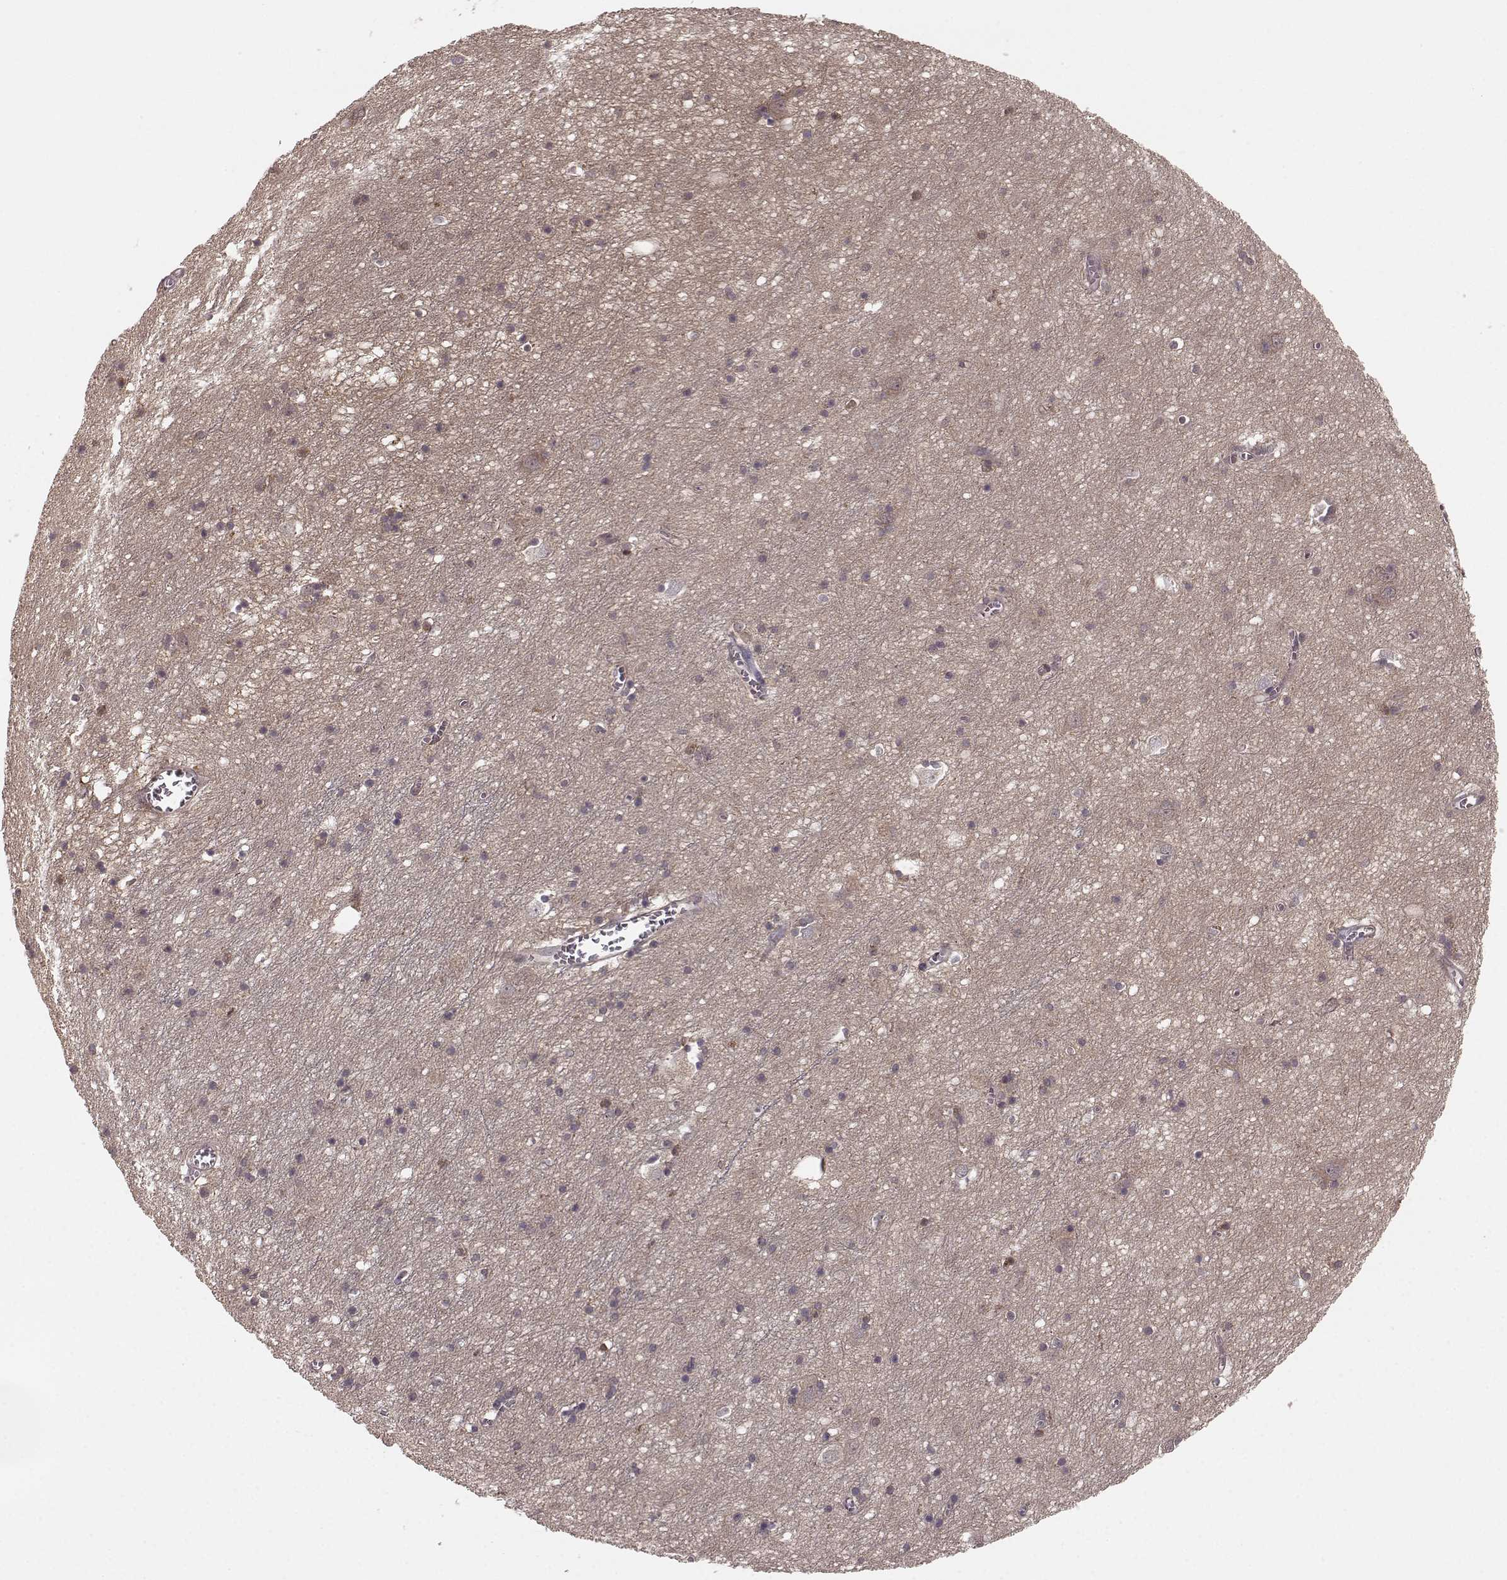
{"staining": {"intensity": "negative", "quantity": "none", "location": "none"}, "tissue": "cerebral cortex", "cell_type": "Endothelial cells", "image_type": "normal", "snomed": [{"axis": "morphology", "description": "Normal tissue, NOS"}, {"axis": "topography", "description": "Cerebral cortex"}], "caption": "An IHC histopathology image of benign cerebral cortex is shown. There is no staining in endothelial cells of cerebral cortex.", "gene": "GSS", "patient": {"sex": "male", "age": 70}}